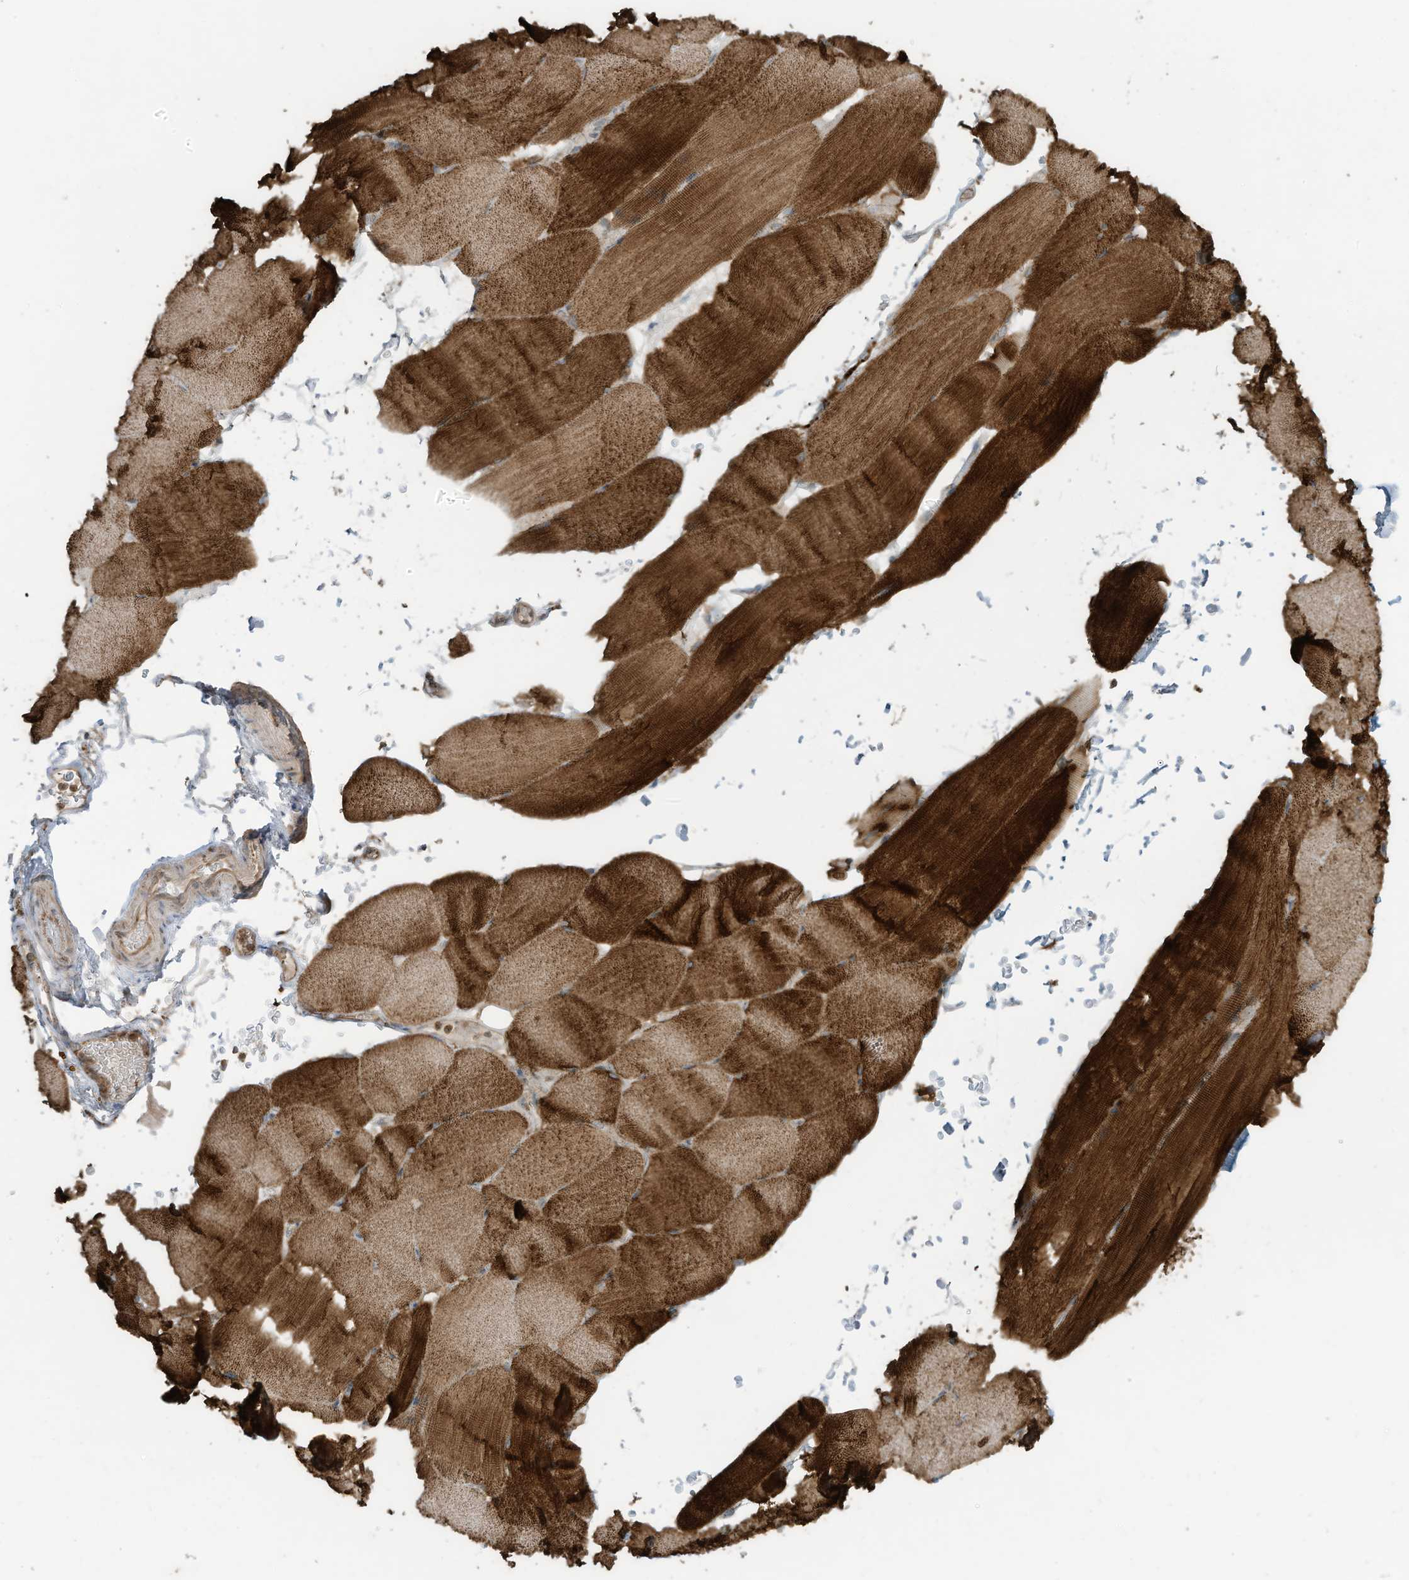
{"staining": {"intensity": "strong", "quantity": ">75%", "location": "cytoplasmic/membranous"}, "tissue": "skeletal muscle", "cell_type": "Myocytes", "image_type": "normal", "snomed": [{"axis": "morphology", "description": "Normal tissue, NOS"}, {"axis": "topography", "description": "Skeletal muscle"}, {"axis": "topography", "description": "Parathyroid gland"}], "caption": "A photomicrograph showing strong cytoplasmic/membranous expression in approximately >75% of myocytes in normal skeletal muscle, as visualized by brown immunohistochemical staining.", "gene": "CGAS", "patient": {"sex": "female", "age": 37}}